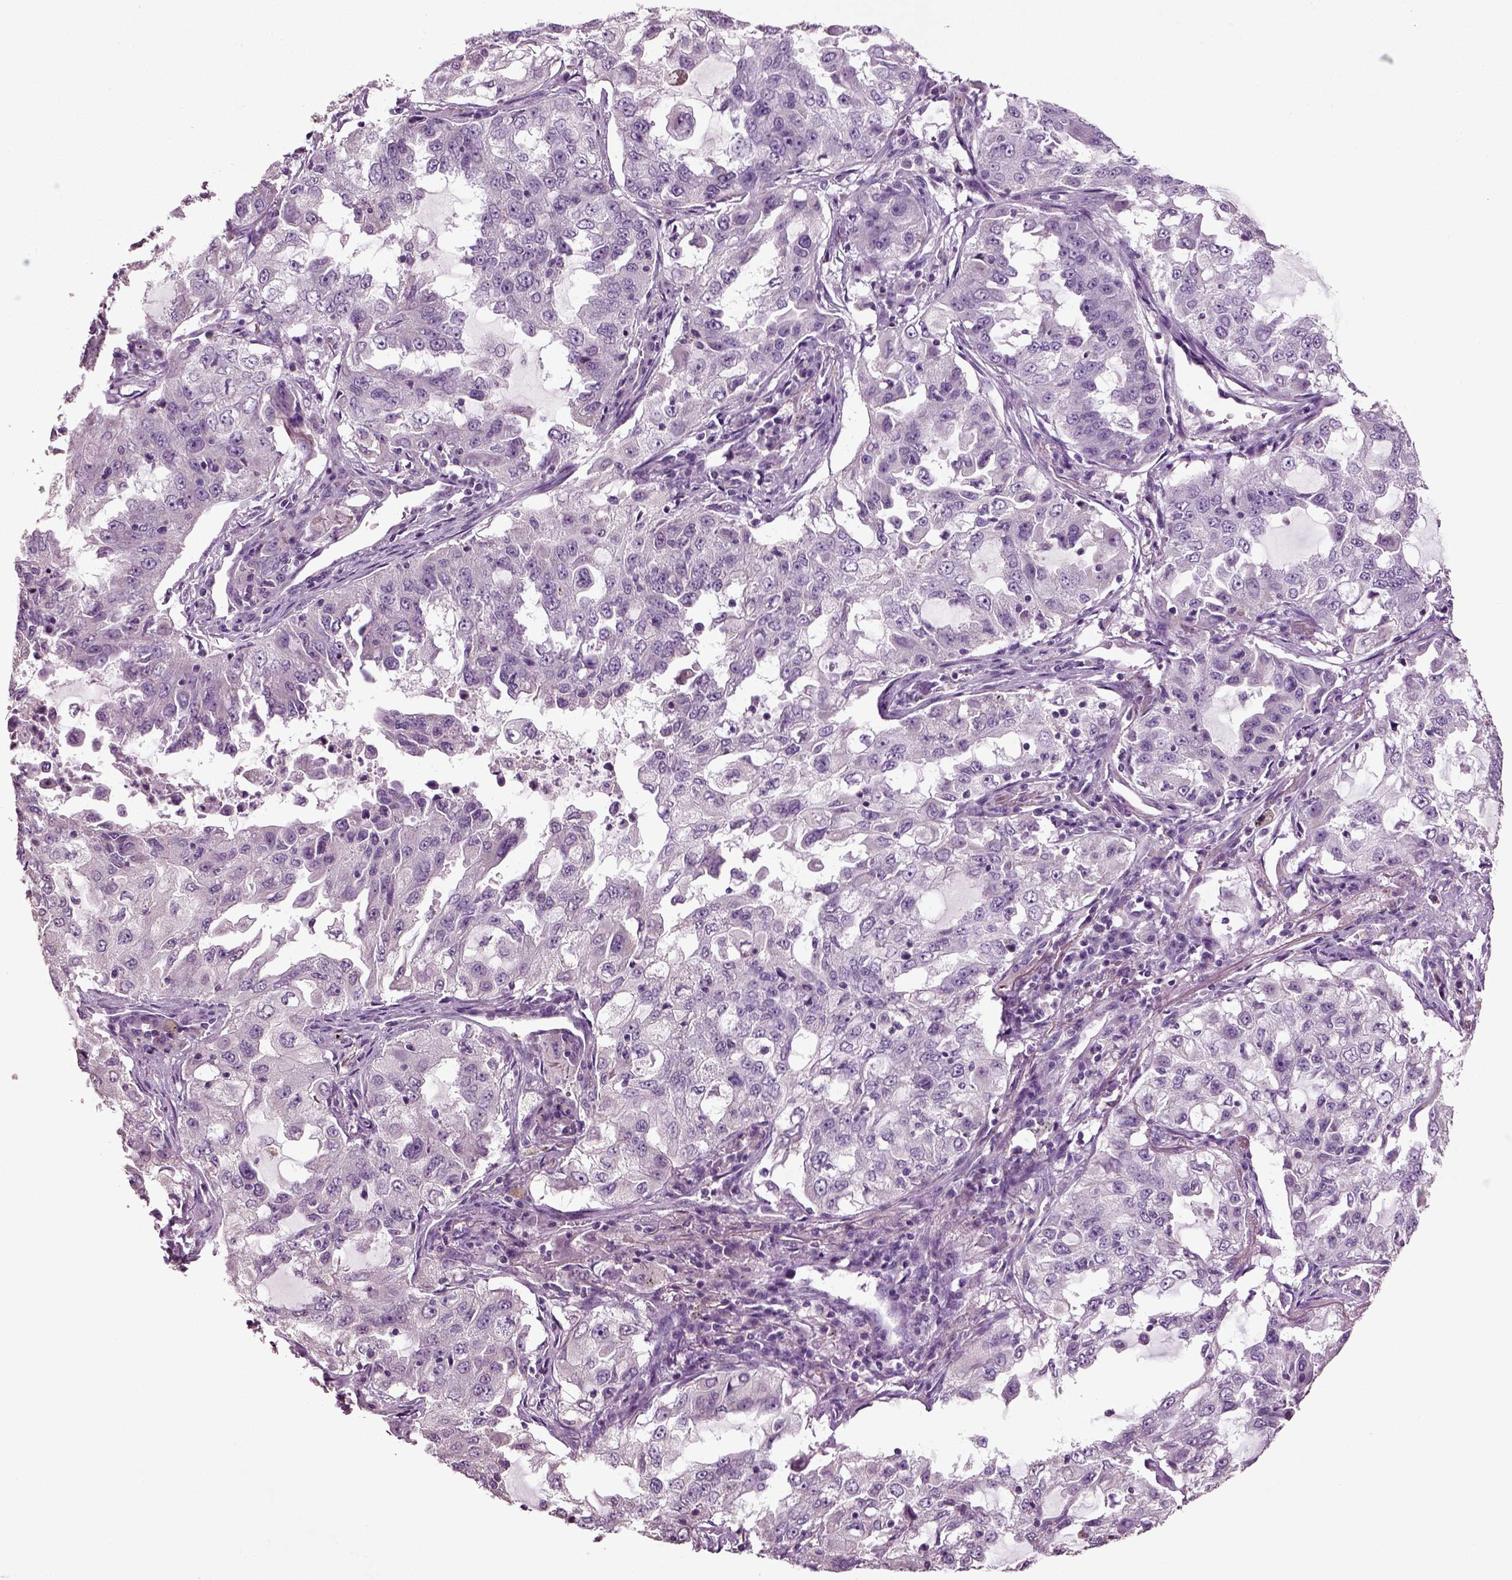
{"staining": {"intensity": "negative", "quantity": "none", "location": "none"}, "tissue": "lung cancer", "cell_type": "Tumor cells", "image_type": "cancer", "snomed": [{"axis": "morphology", "description": "Adenocarcinoma, NOS"}, {"axis": "topography", "description": "Lung"}], "caption": "Protein analysis of adenocarcinoma (lung) reveals no significant expression in tumor cells. (DAB immunohistochemistry with hematoxylin counter stain).", "gene": "DEFB118", "patient": {"sex": "female", "age": 61}}